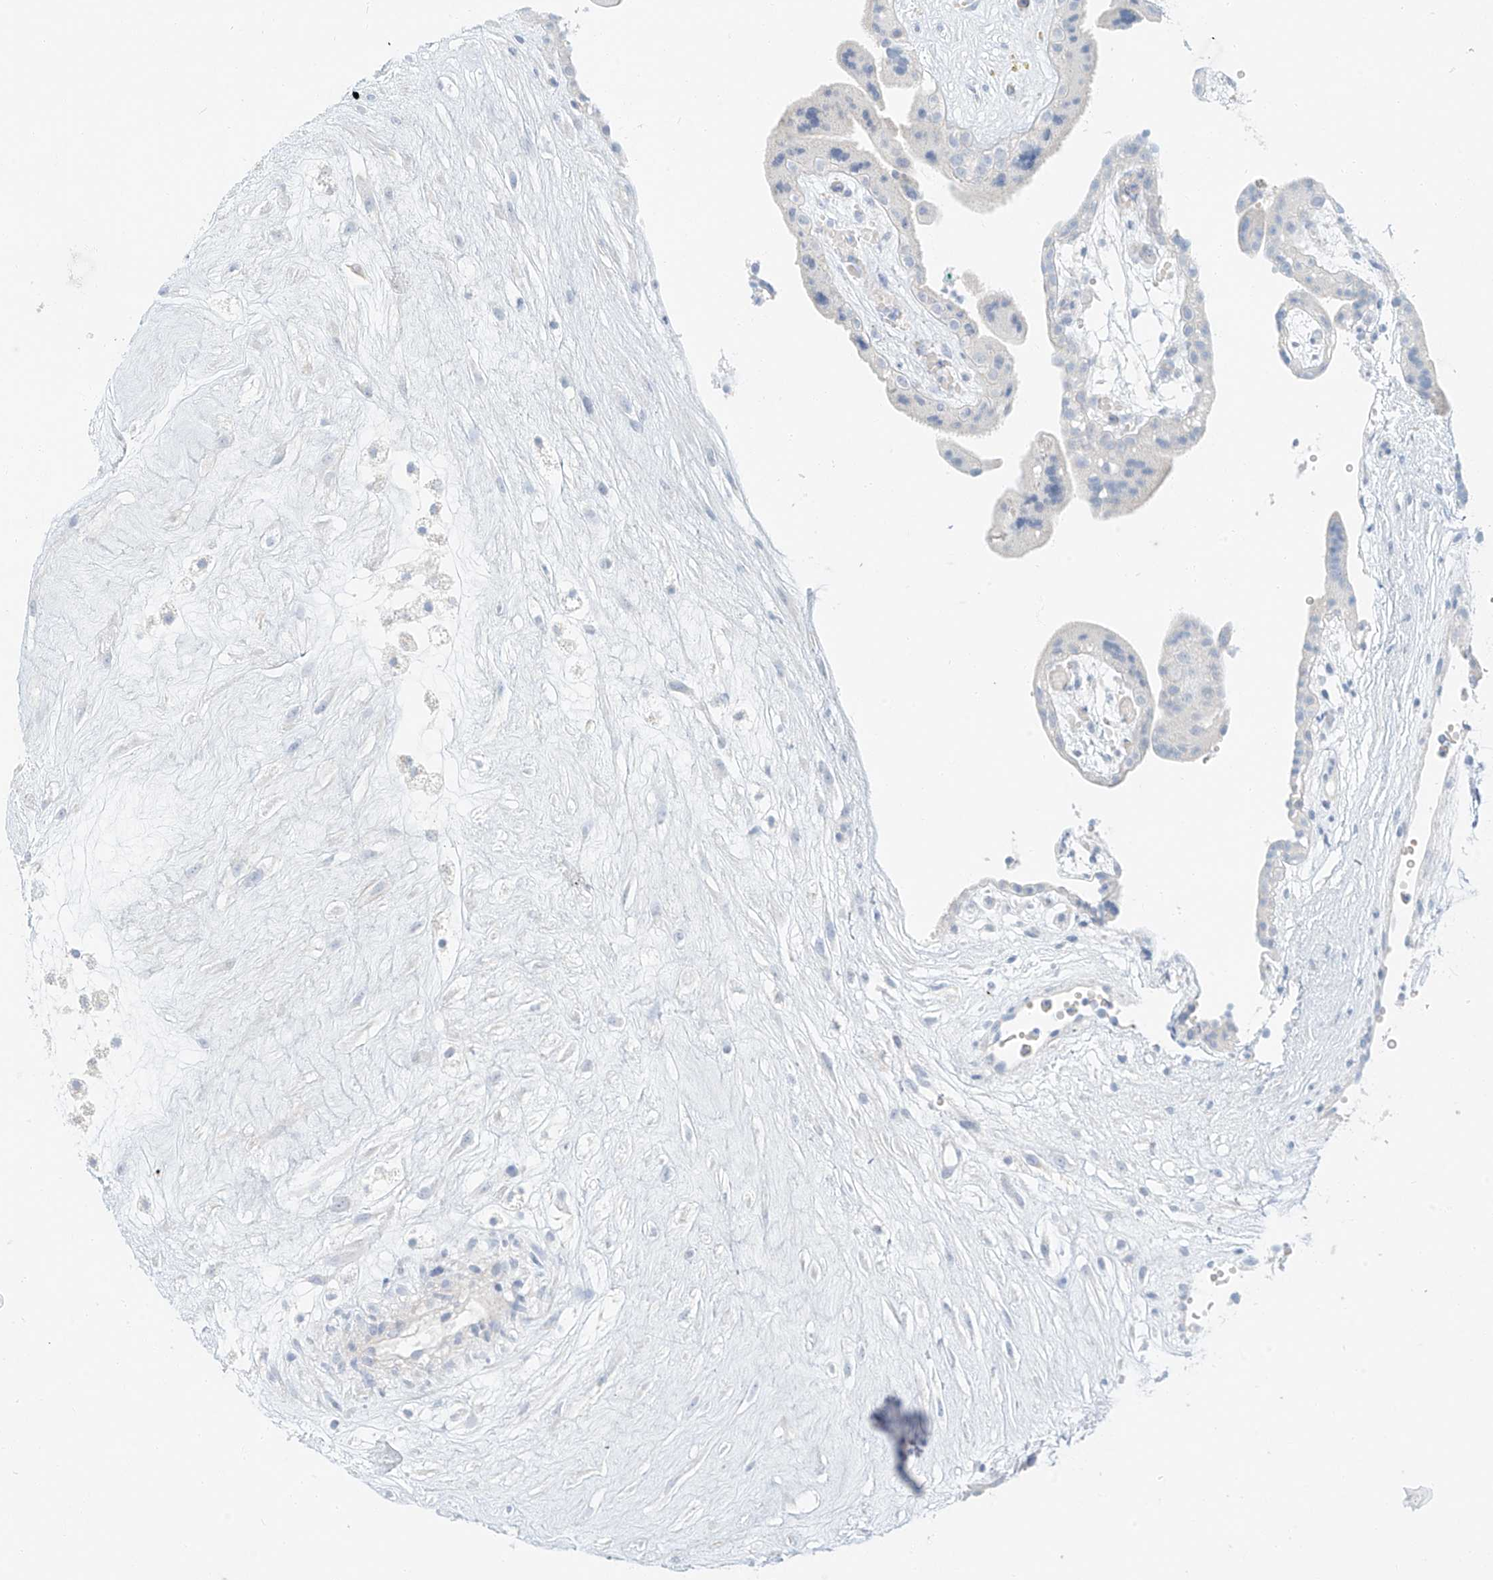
{"staining": {"intensity": "negative", "quantity": "none", "location": "none"}, "tissue": "placenta", "cell_type": "Trophoblastic cells", "image_type": "normal", "snomed": [{"axis": "morphology", "description": "Normal tissue, NOS"}, {"axis": "topography", "description": "Placenta"}], "caption": "The image exhibits no significant positivity in trophoblastic cells of placenta.", "gene": "PGC", "patient": {"sex": "female", "age": 18}}